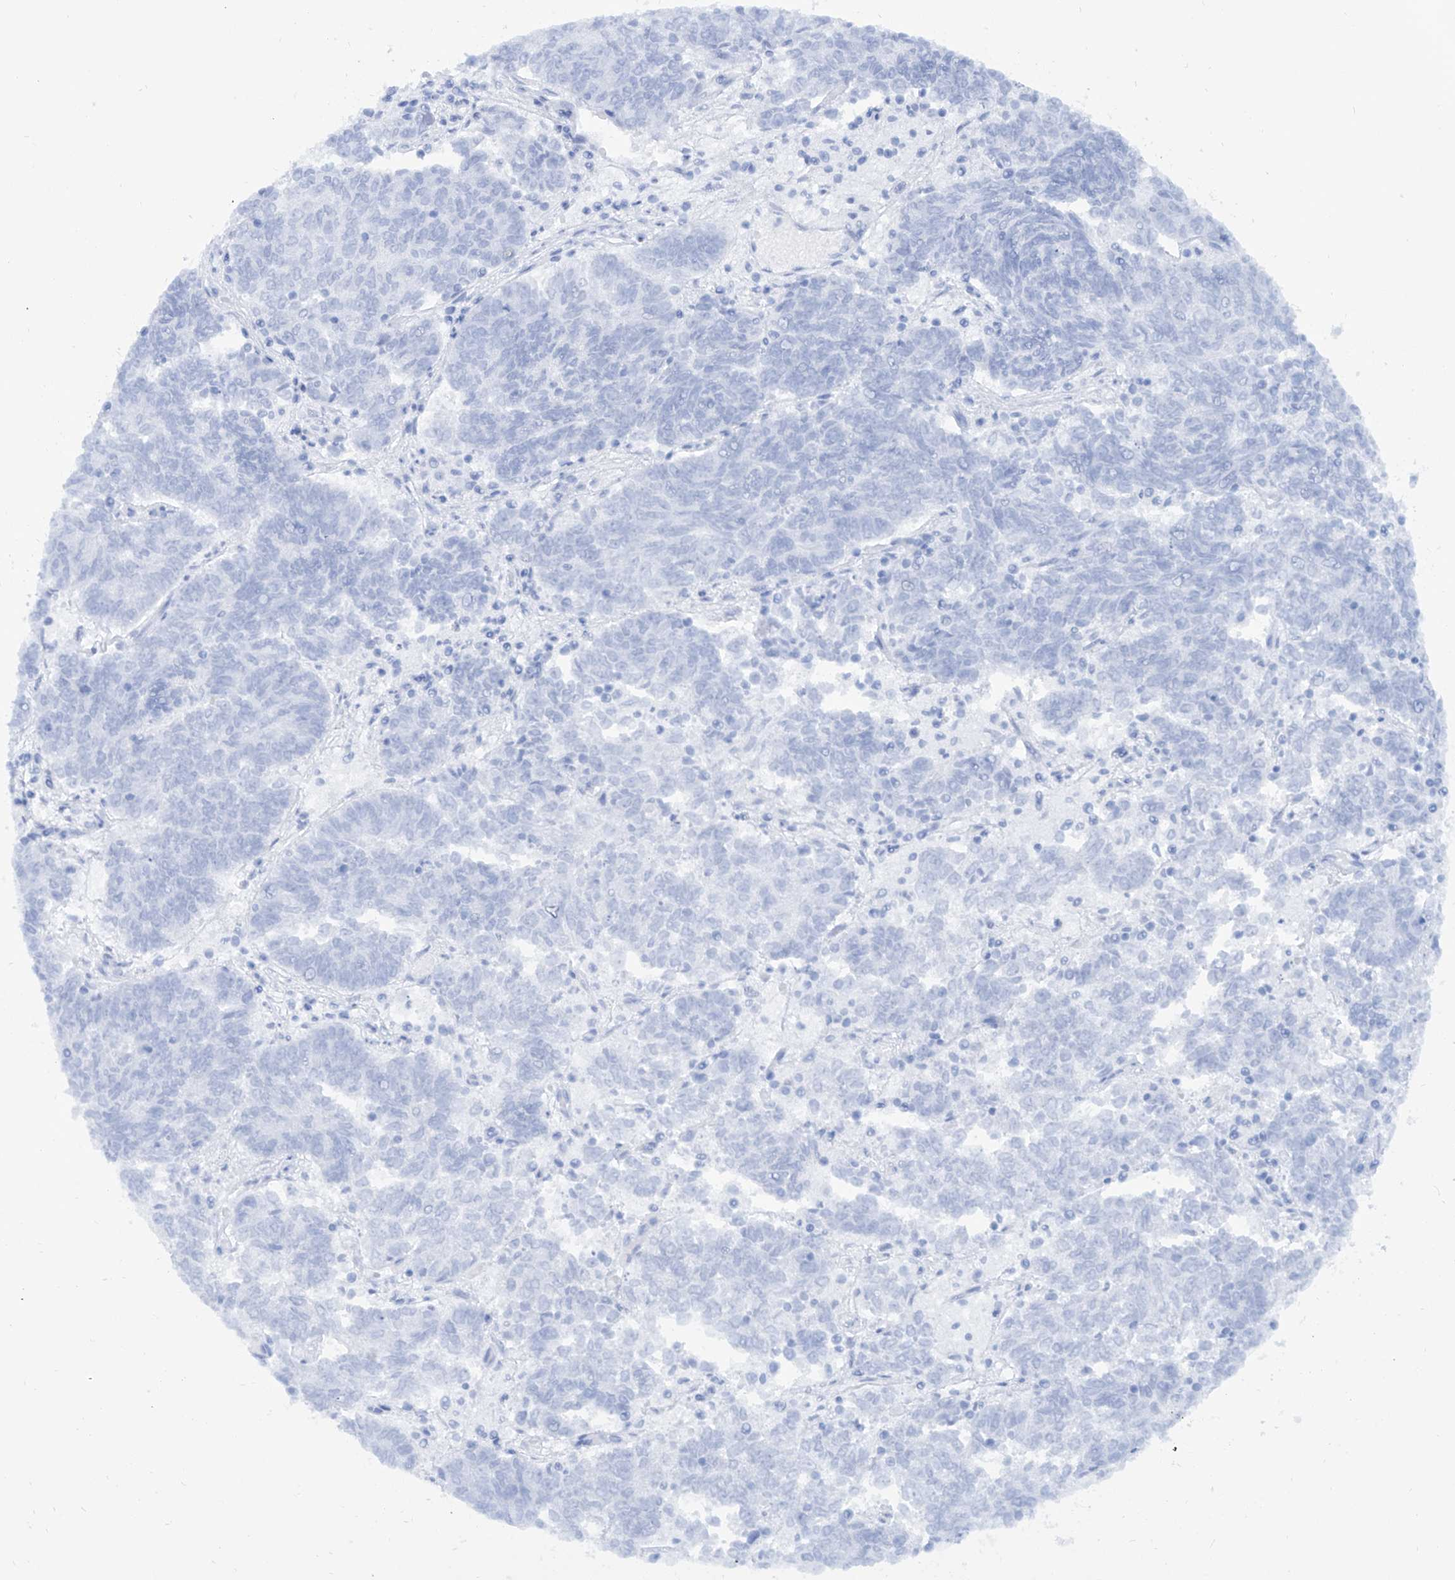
{"staining": {"intensity": "negative", "quantity": "none", "location": "none"}, "tissue": "endometrial cancer", "cell_type": "Tumor cells", "image_type": "cancer", "snomed": [{"axis": "morphology", "description": "Adenocarcinoma, NOS"}, {"axis": "topography", "description": "Endometrium"}], "caption": "A high-resolution micrograph shows immunohistochemistry (IHC) staining of adenocarcinoma (endometrial), which reveals no significant positivity in tumor cells.", "gene": "PDXK", "patient": {"sex": "female", "age": 80}}